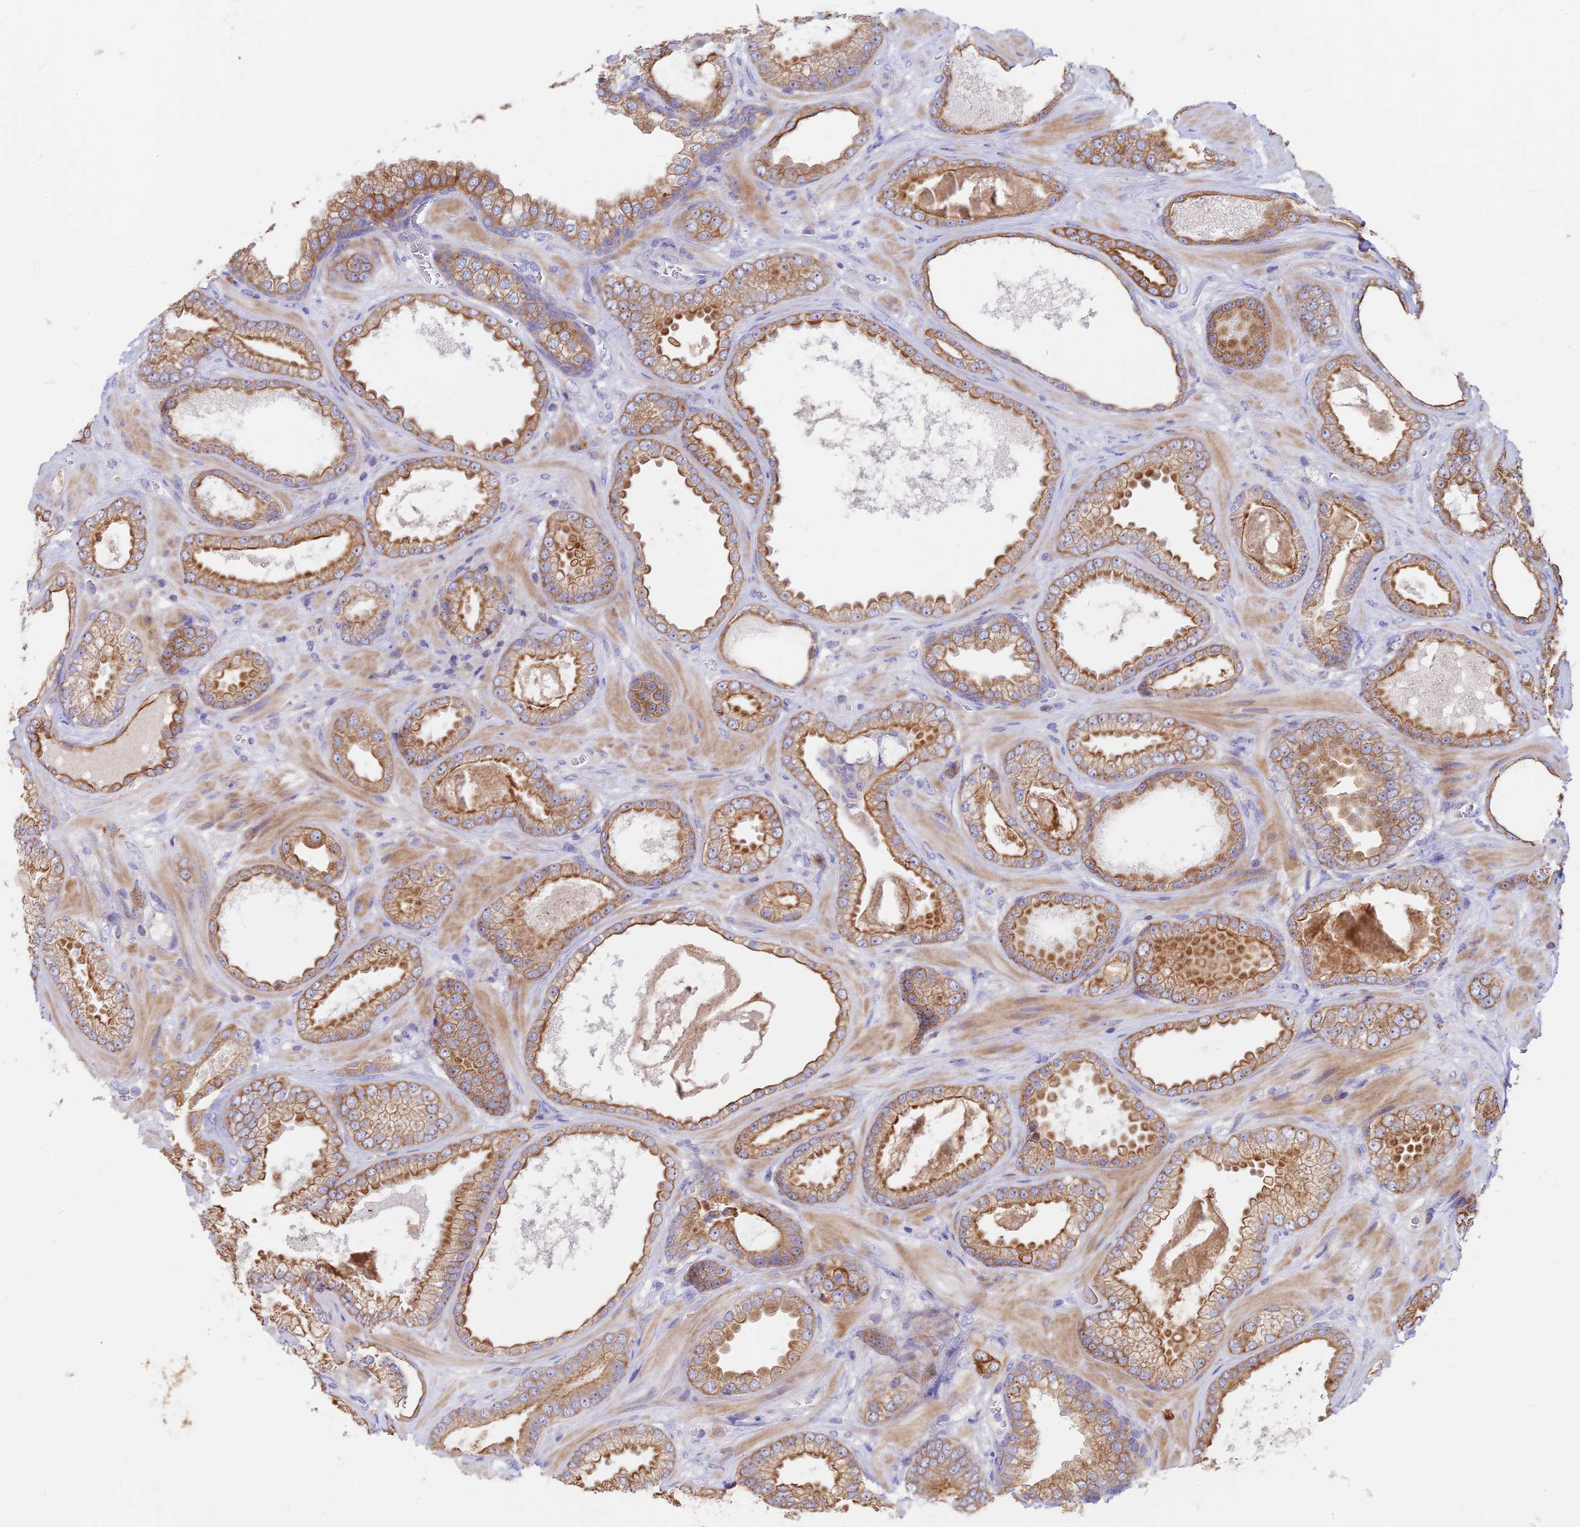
{"staining": {"intensity": "moderate", "quantity": ">75%", "location": "cytoplasmic/membranous"}, "tissue": "prostate cancer", "cell_type": "Tumor cells", "image_type": "cancer", "snomed": [{"axis": "morphology", "description": "Adenocarcinoma, Low grade"}, {"axis": "topography", "description": "Prostate"}], "caption": "The immunohistochemical stain labels moderate cytoplasmic/membranous expression in tumor cells of adenocarcinoma (low-grade) (prostate) tissue.", "gene": "DENND2D", "patient": {"sex": "male", "age": 57}}